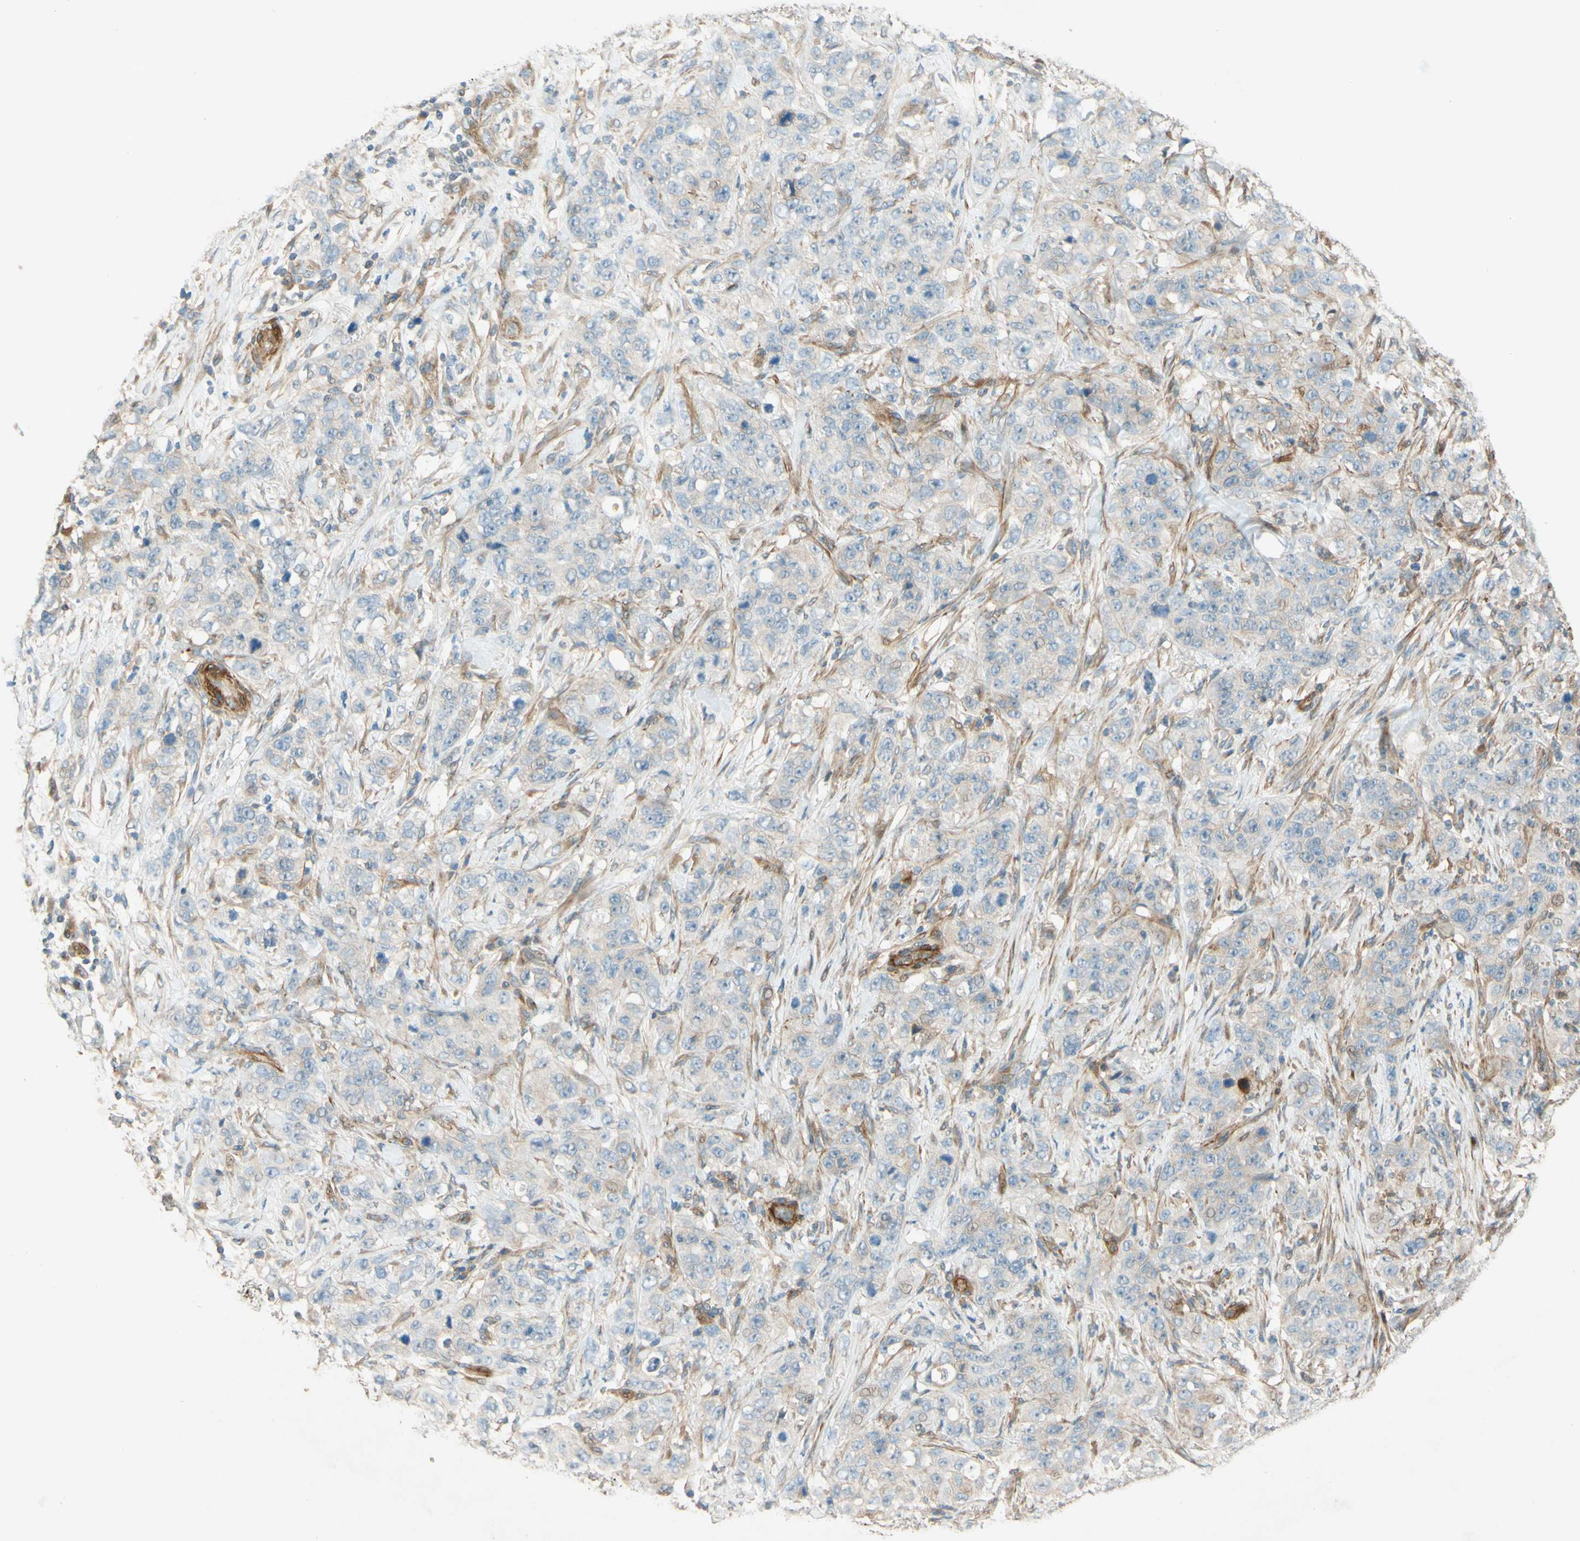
{"staining": {"intensity": "weak", "quantity": "25%-75%", "location": "cytoplasmic/membranous"}, "tissue": "stomach cancer", "cell_type": "Tumor cells", "image_type": "cancer", "snomed": [{"axis": "morphology", "description": "Adenocarcinoma, NOS"}, {"axis": "topography", "description": "Stomach"}], "caption": "Tumor cells exhibit low levels of weak cytoplasmic/membranous expression in approximately 25%-75% of cells in human stomach adenocarcinoma.", "gene": "ADAM17", "patient": {"sex": "male", "age": 48}}